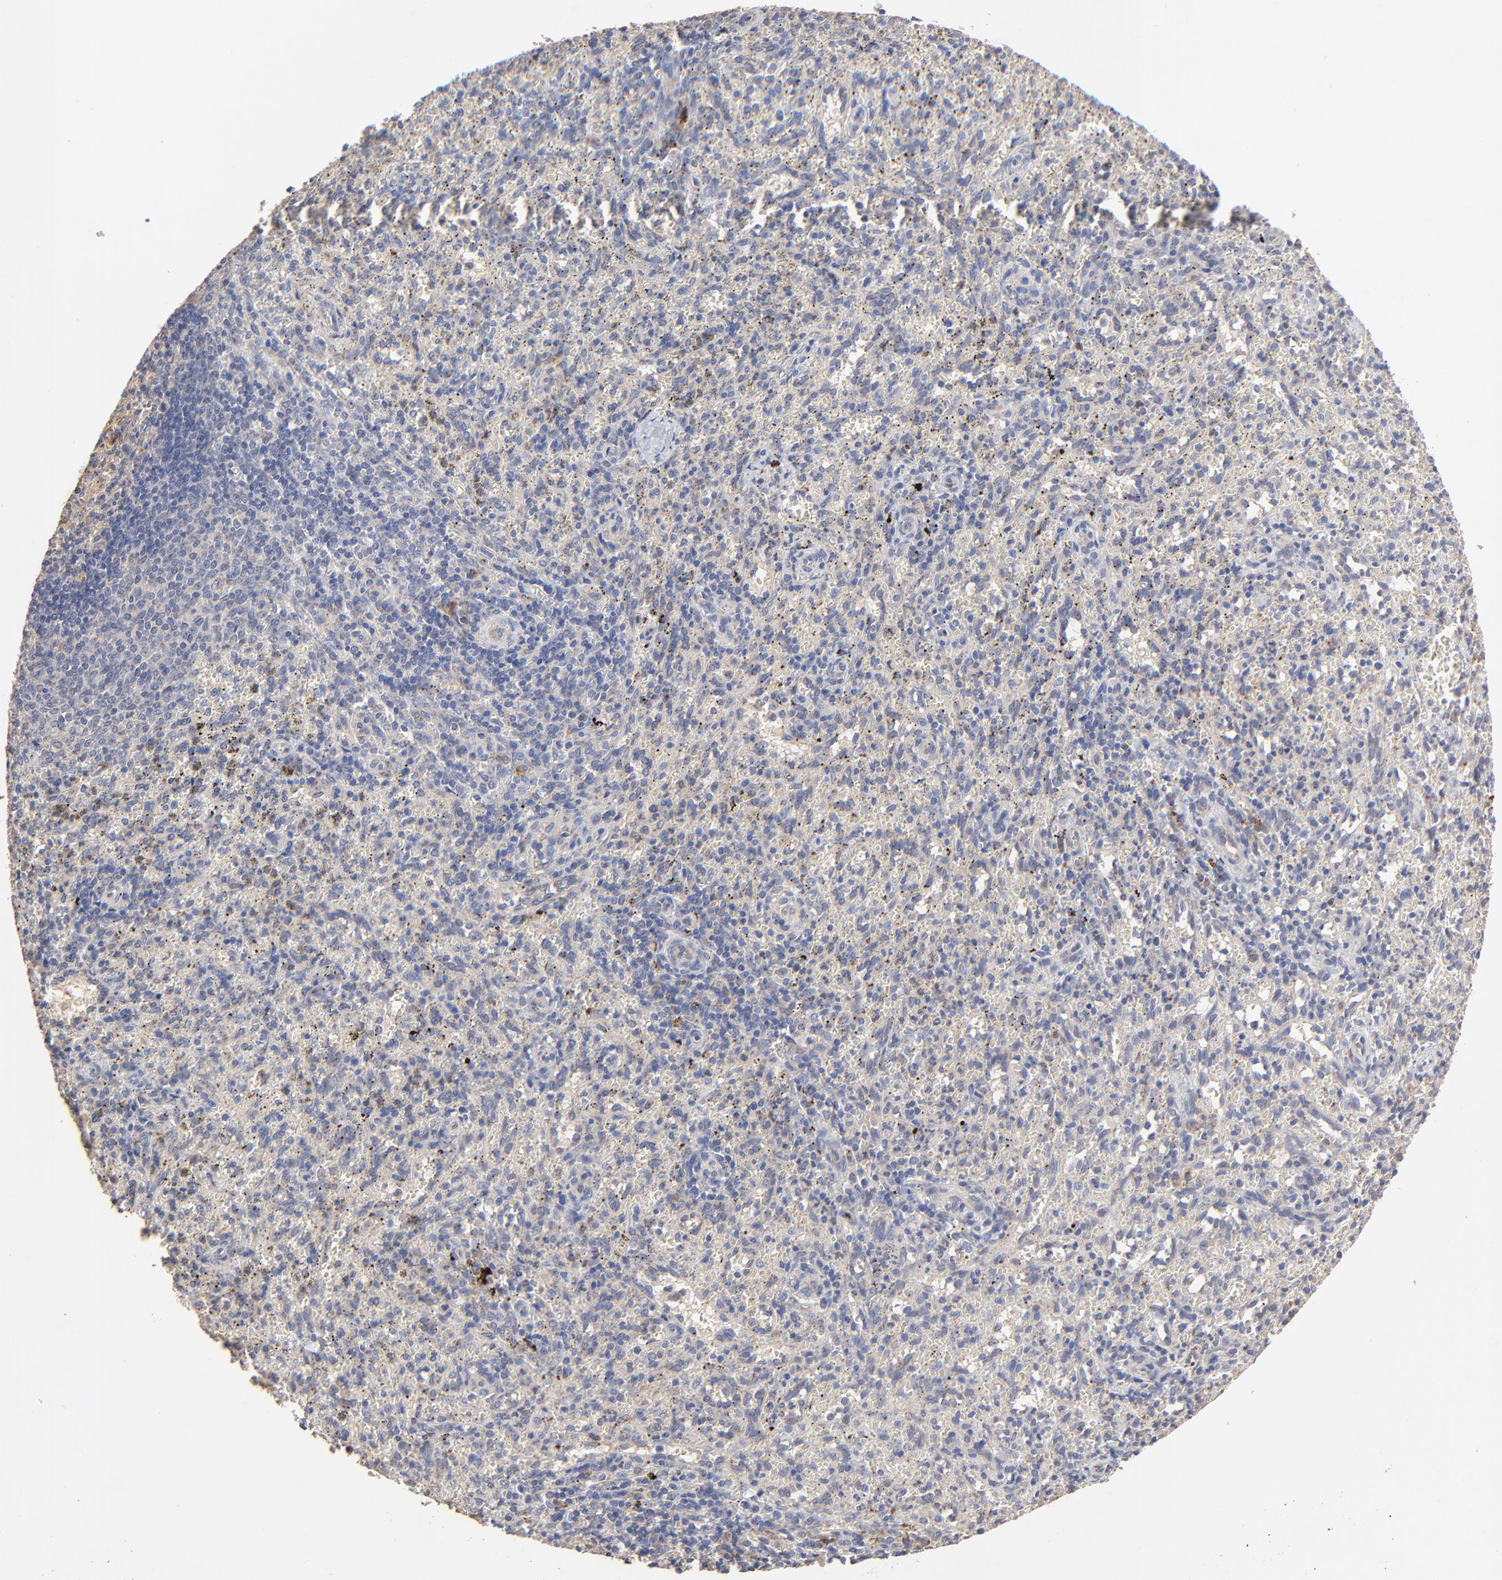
{"staining": {"intensity": "negative", "quantity": "none", "location": "none"}, "tissue": "spleen", "cell_type": "Cells in red pulp", "image_type": "normal", "snomed": [{"axis": "morphology", "description": "Normal tissue, NOS"}, {"axis": "topography", "description": "Spleen"}], "caption": "Immunohistochemical staining of normal spleen demonstrates no significant expression in cells in red pulp. (Stains: DAB (3,3'-diaminobenzidine) IHC with hematoxylin counter stain, Microscopy: brightfield microscopy at high magnification).", "gene": "LGALS3", "patient": {"sex": "female", "age": 10}}